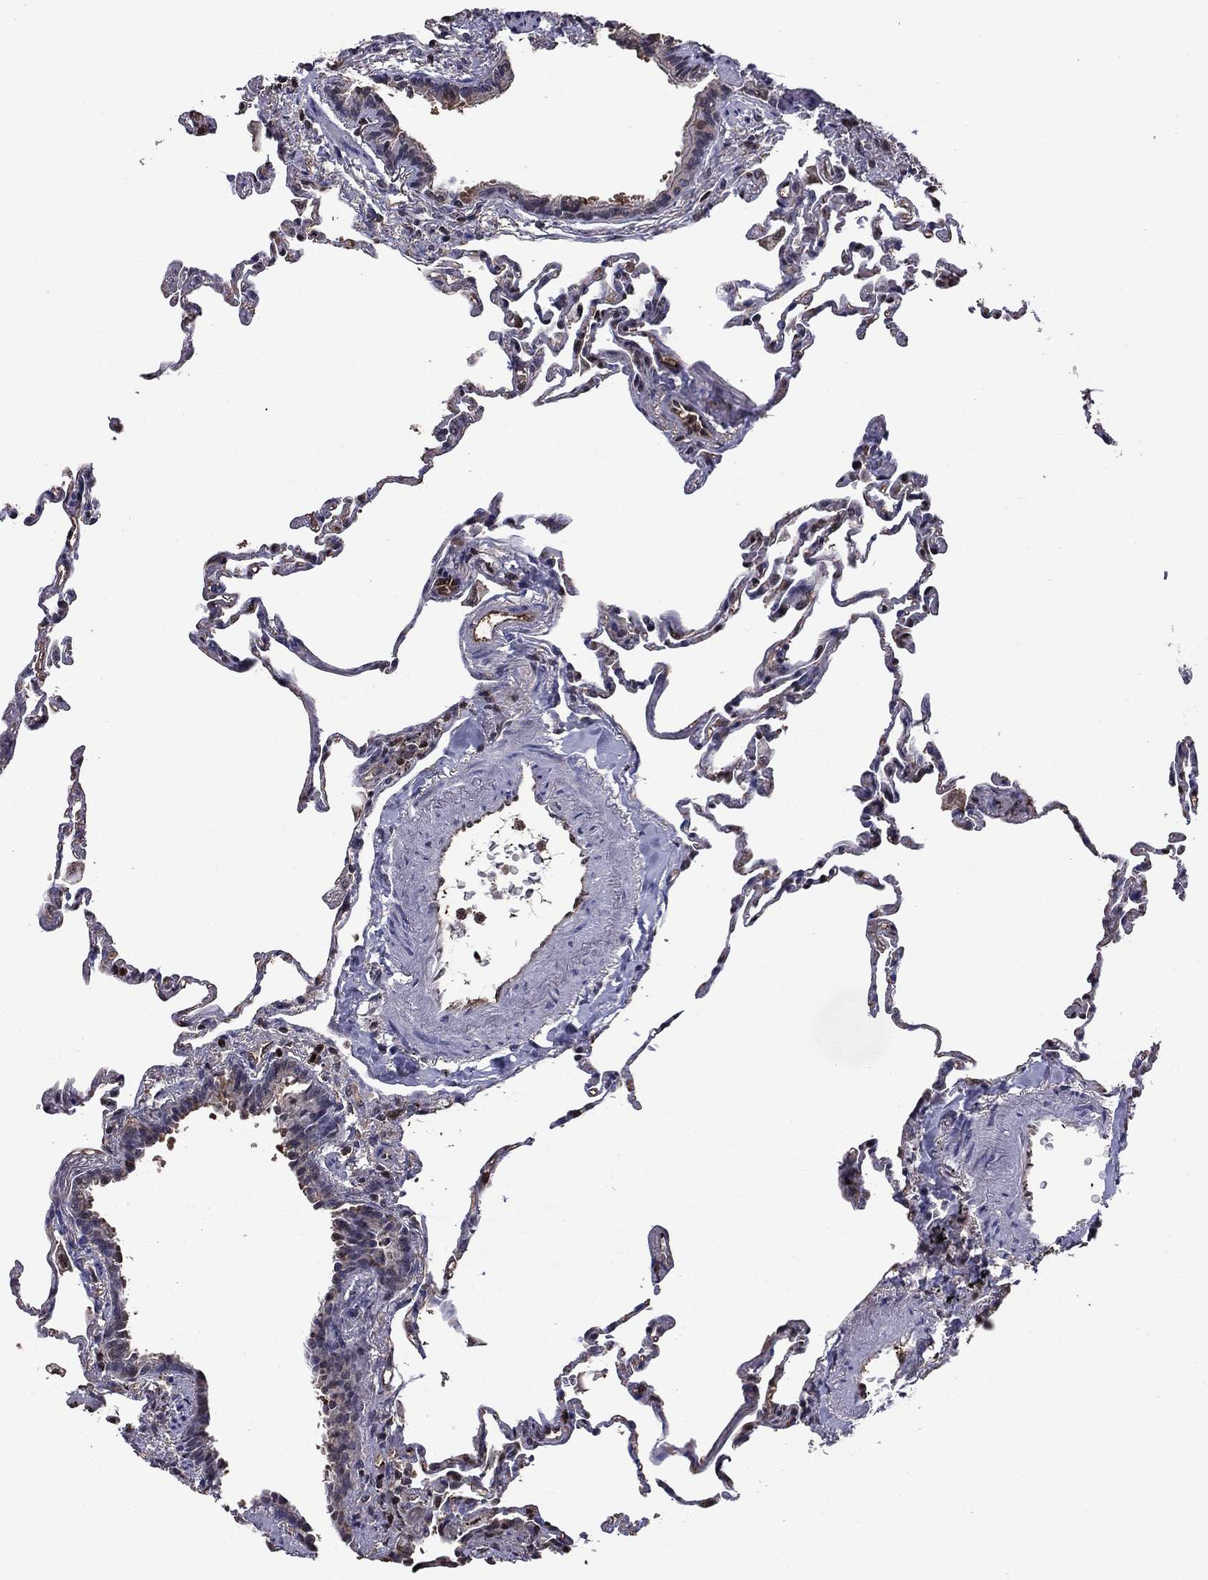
{"staining": {"intensity": "negative", "quantity": "none", "location": "none"}, "tissue": "lung", "cell_type": "Alveolar cells", "image_type": "normal", "snomed": [{"axis": "morphology", "description": "Normal tissue, NOS"}, {"axis": "topography", "description": "Lung"}], "caption": "This micrograph is of unremarkable lung stained with IHC to label a protein in brown with the nuclei are counter-stained blue. There is no positivity in alveolar cells.", "gene": "APPBP2", "patient": {"sex": "female", "age": 57}}